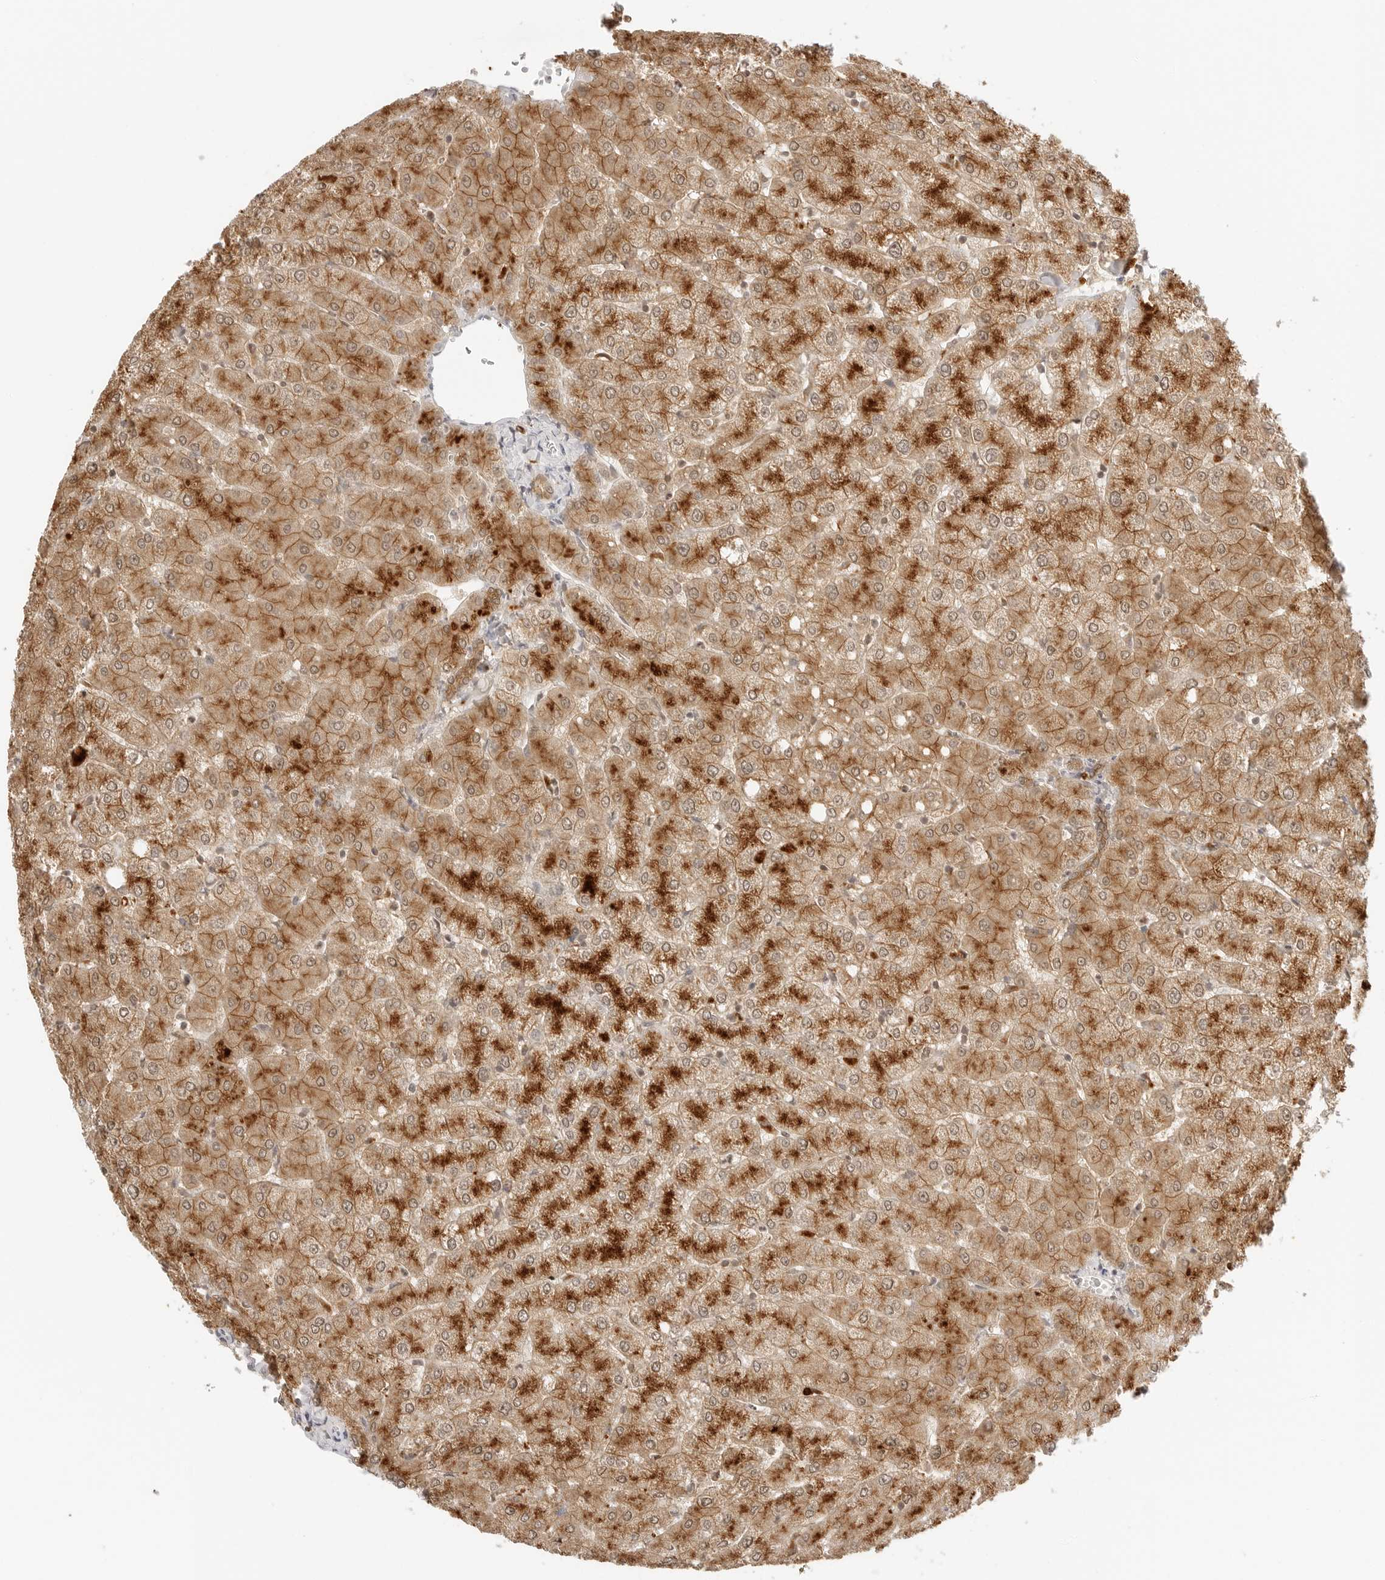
{"staining": {"intensity": "moderate", "quantity": ">75%", "location": "cytoplasmic/membranous"}, "tissue": "liver", "cell_type": "Cholangiocytes", "image_type": "normal", "snomed": [{"axis": "morphology", "description": "Normal tissue, NOS"}, {"axis": "topography", "description": "Liver"}], "caption": "Cholangiocytes display medium levels of moderate cytoplasmic/membranous positivity in approximately >75% of cells in normal liver.", "gene": "EPHA1", "patient": {"sex": "female", "age": 54}}